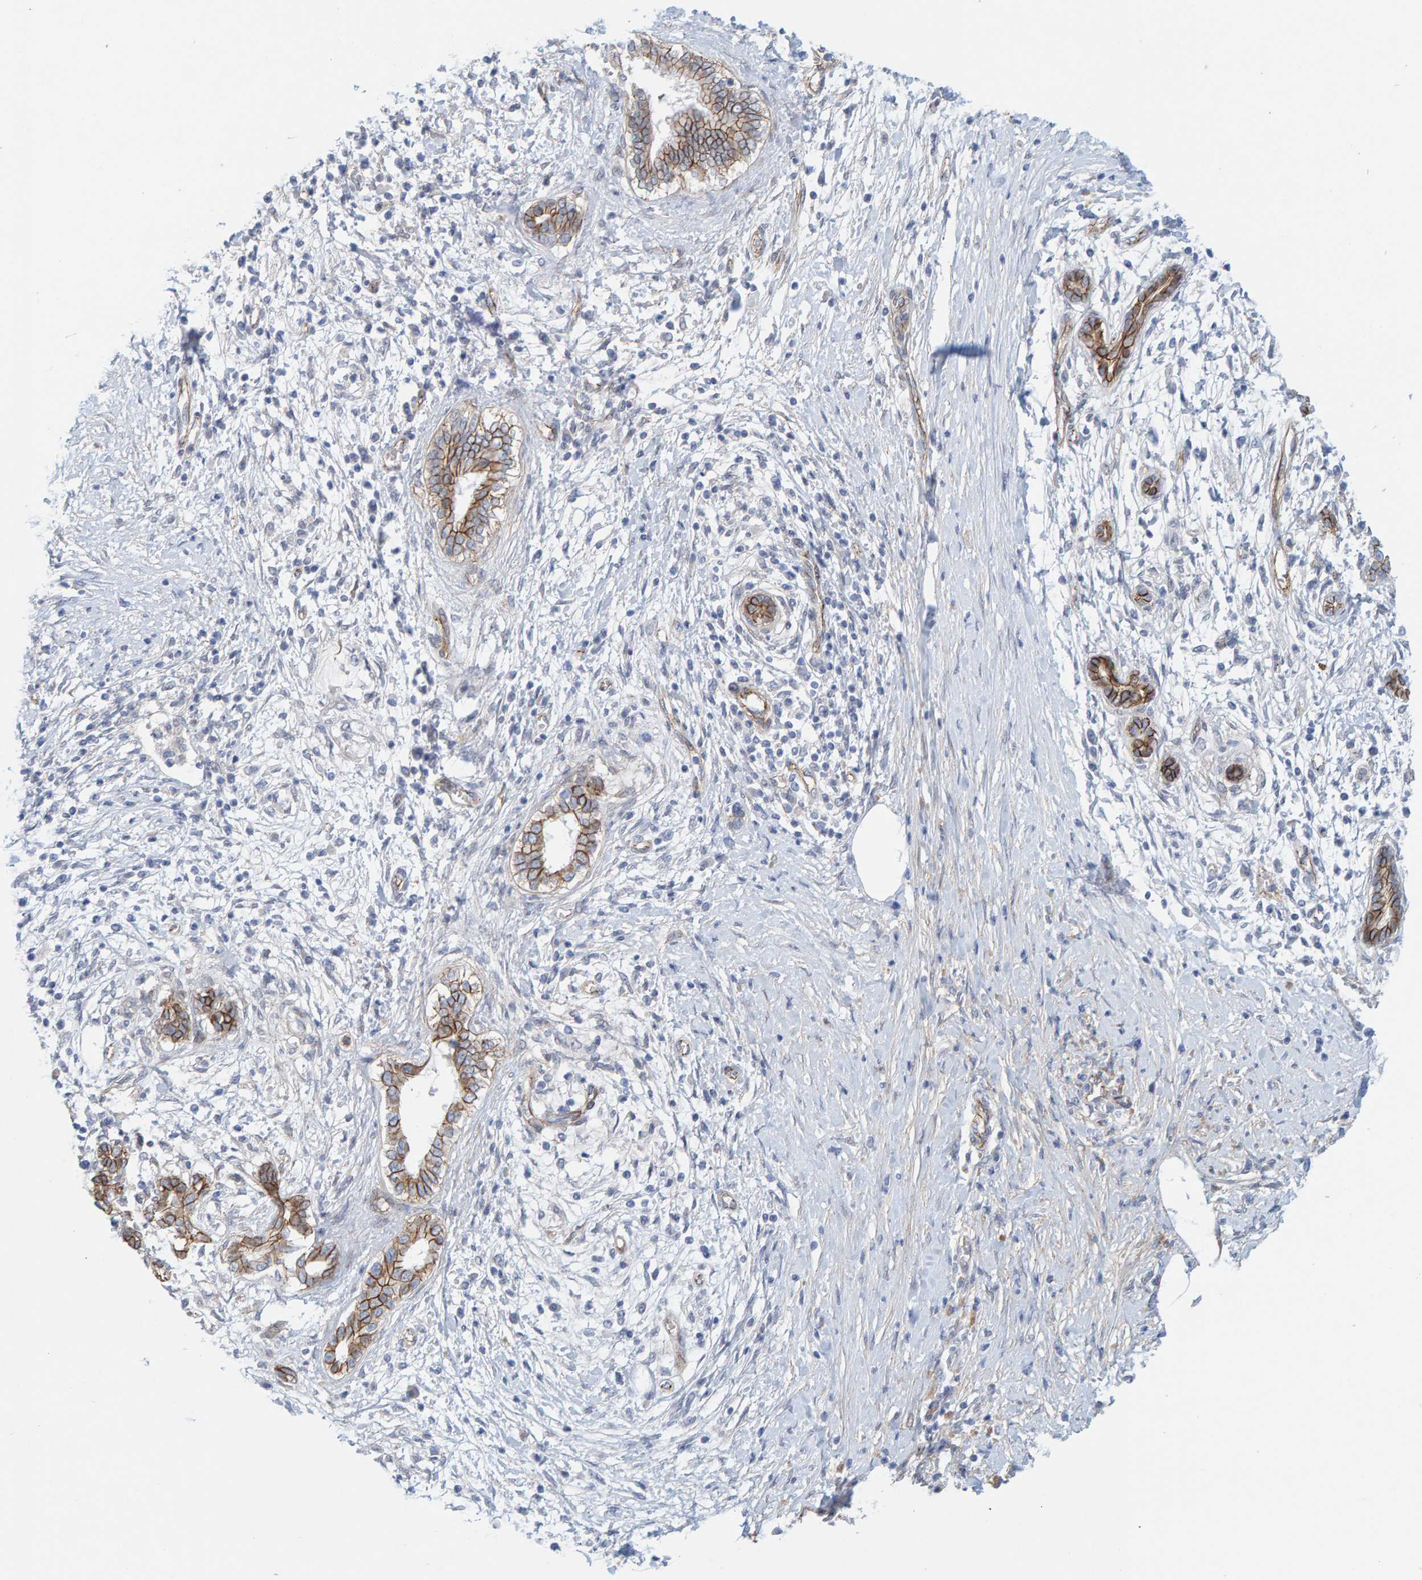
{"staining": {"intensity": "moderate", "quantity": "25%-75%", "location": "cytoplasmic/membranous"}, "tissue": "pancreatic cancer", "cell_type": "Tumor cells", "image_type": "cancer", "snomed": [{"axis": "morphology", "description": "Adenocarcinoma, NOS"}, {"axis": "topography", "description": "Pancreas"}], "caption": "Protein staining of pancreatic cancer (adenocarcinoma) tissue reveals moderate cytoplasmic/membranous expression in about 25%-75% of tumor cells.", "gene": "KRBA2", "patient": {"sex": "male", "age": 58}}